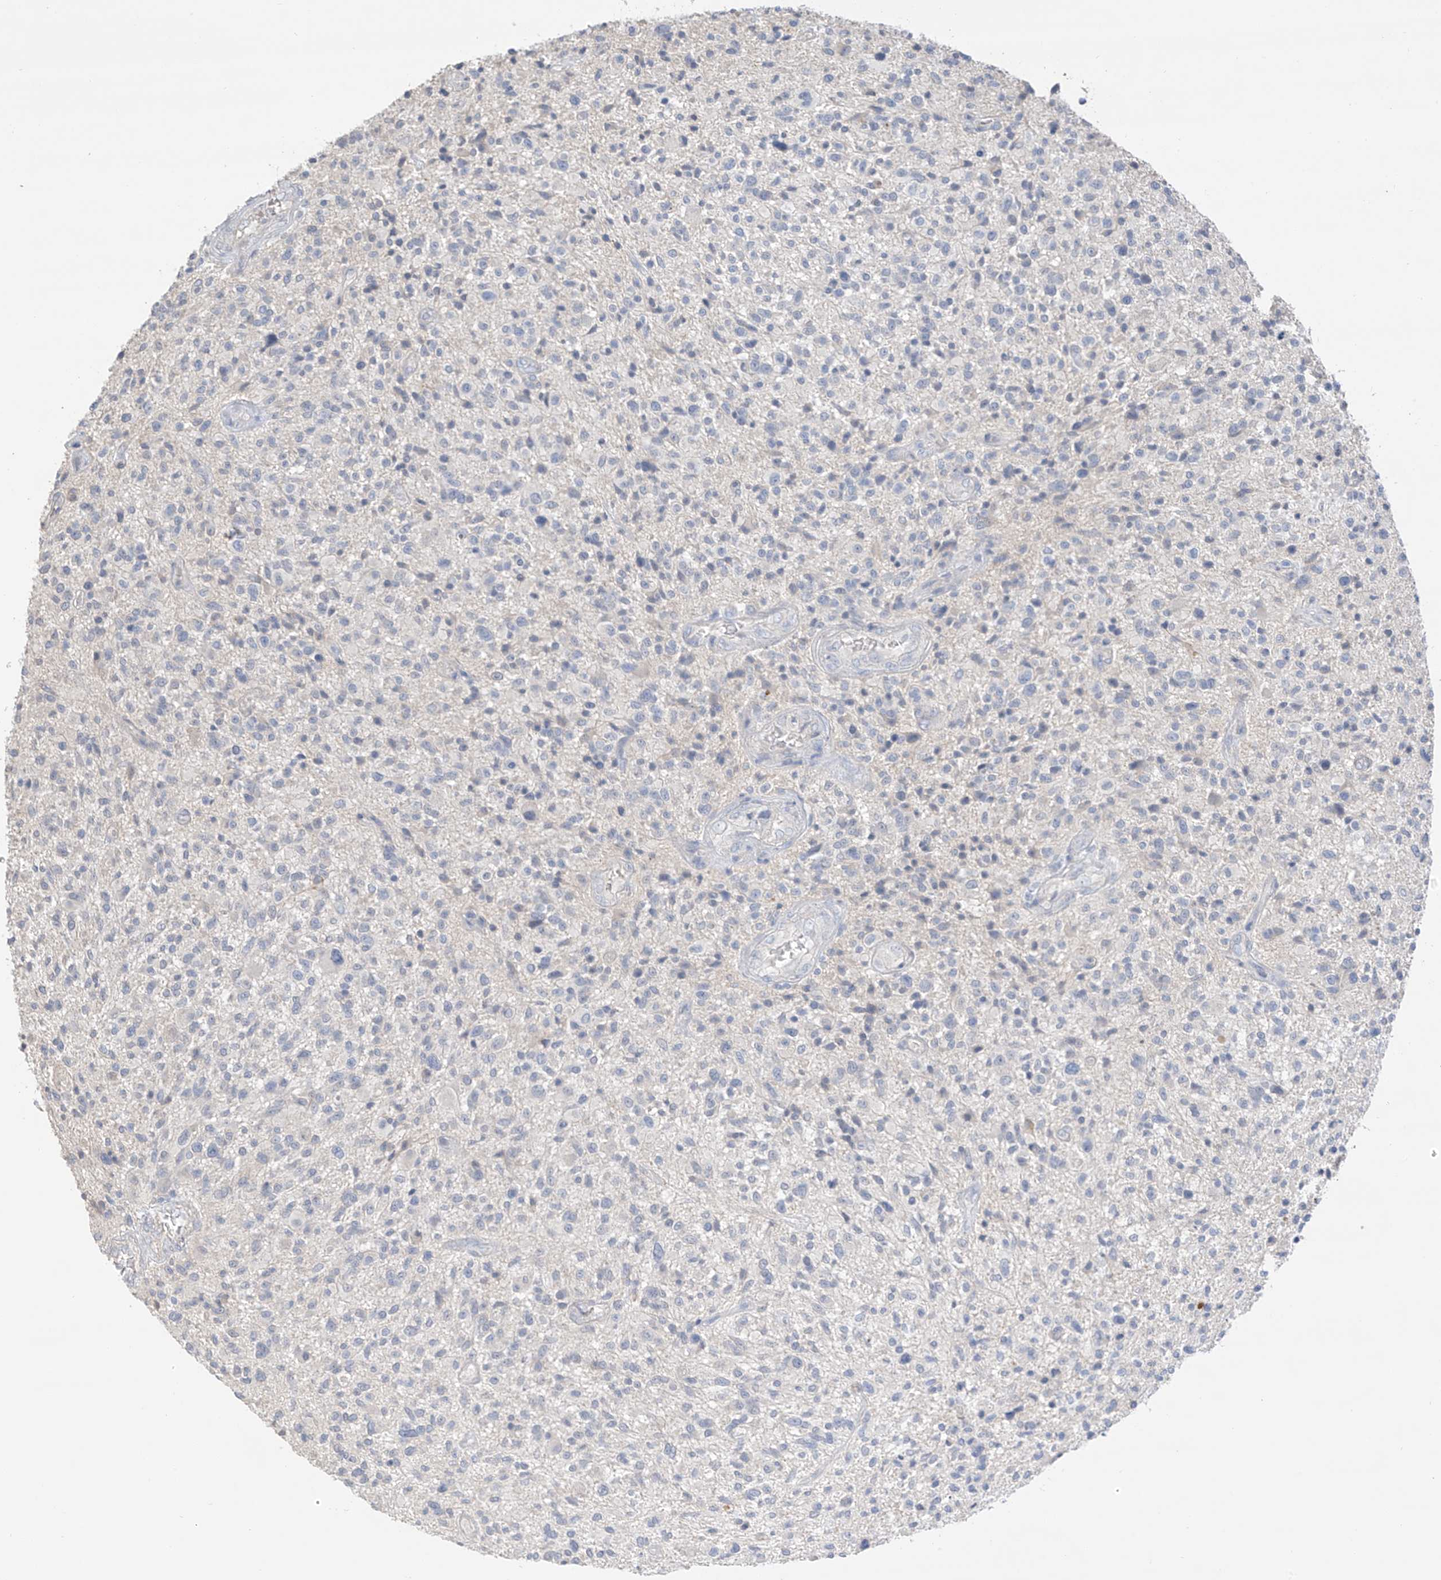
{"staining": {"intensity": "negative", "quantity": "none", "location": "none"}, "tissue": "glioma", "cell_type": "Tumor cells", "image_type": "cancer", "snomed": [{"axis": "morphology", "description": "Glioma, malignant, High grade"}, {"axis": "topography", "description": "Brain"}], "caption": "There is no significant positivity in tumor cells of glioma. (Stains: DAB (3,3'-diaminobenzidine) immunohistochemistry with hematoxylin counter stain, Microscopy: brightfield microscopy at high magnification).", "gene": "CAPN13", "patient": {"sex": "male", "age": 47}}